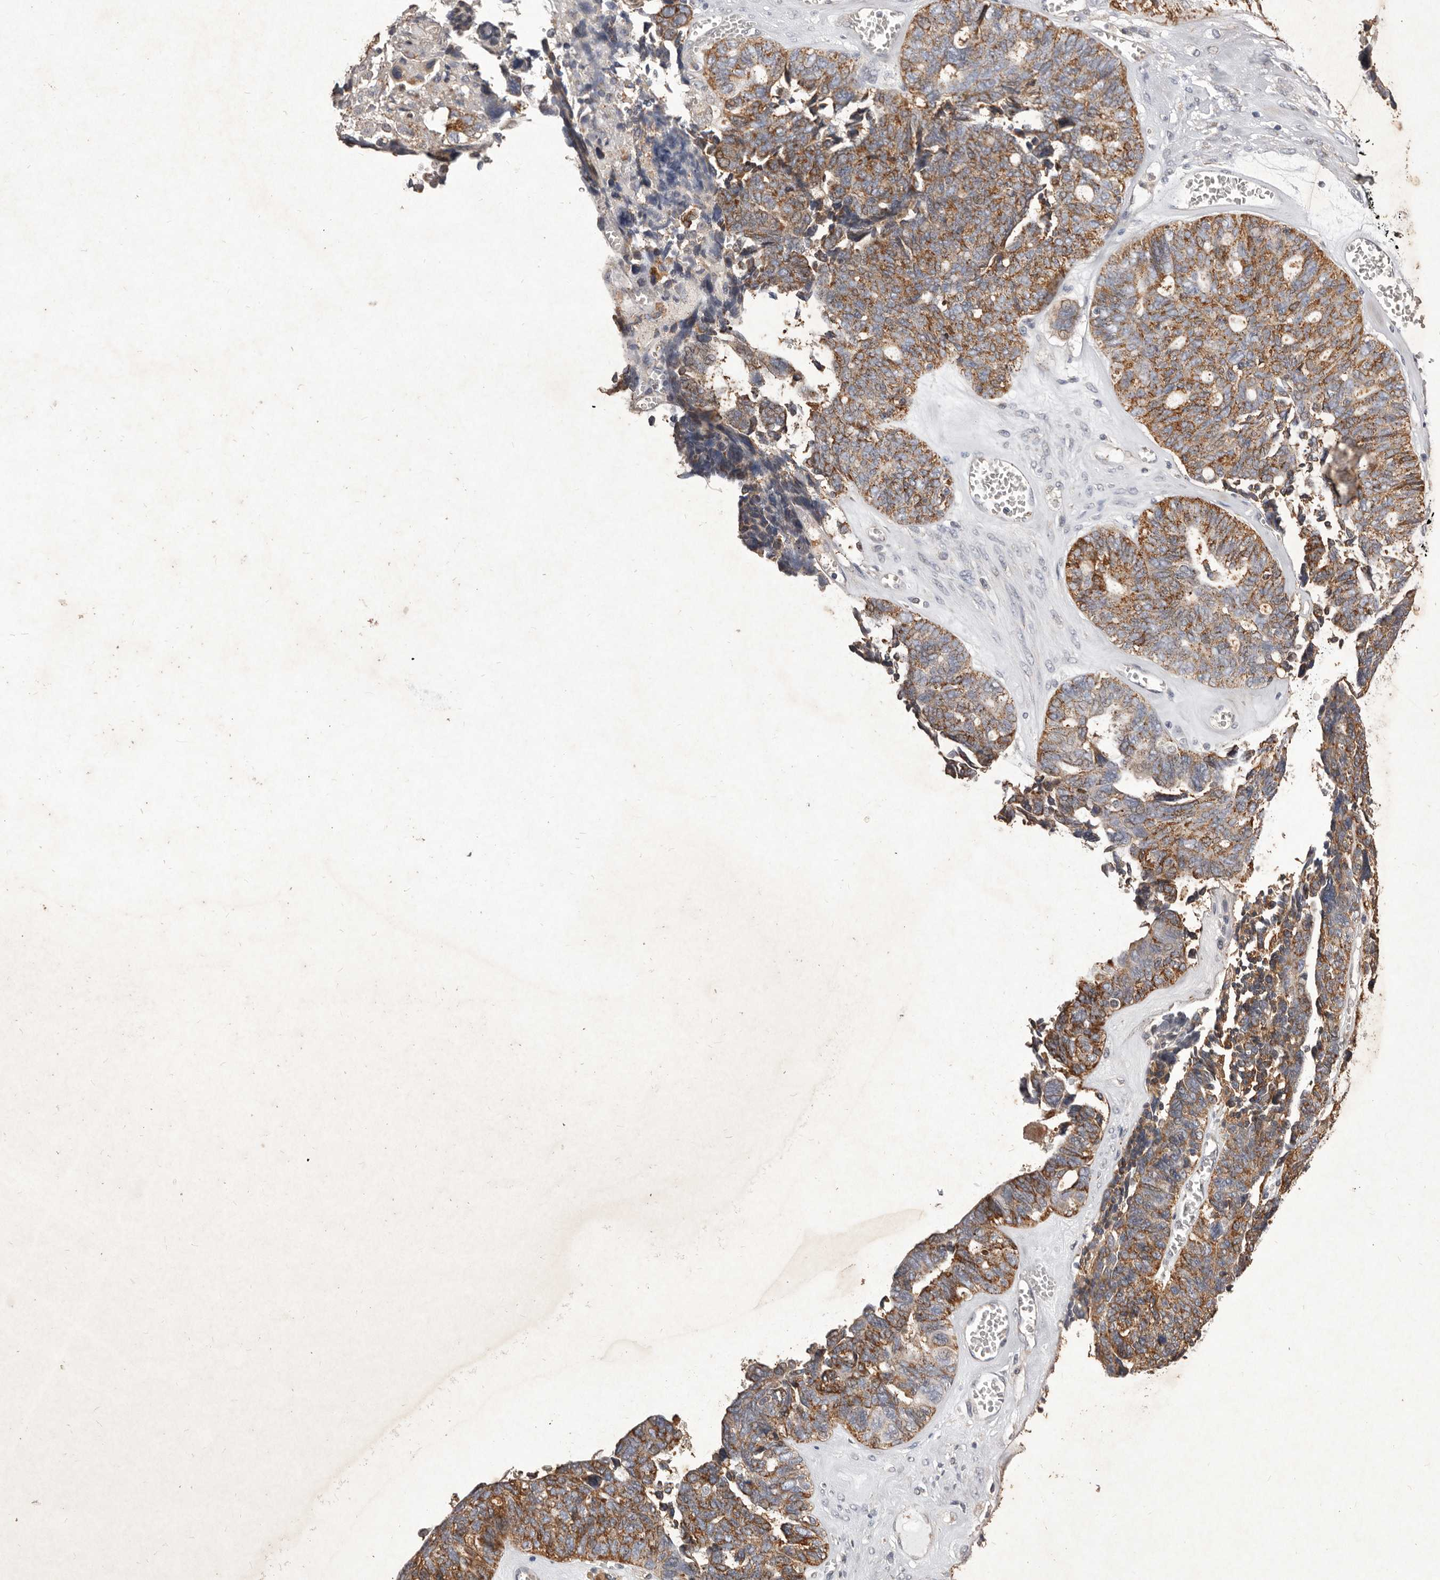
{"staining": {"intensity": "moderate", "quantity": ">75%", "location": "cytoplasmic/membranous"}, "tissue": "ovarian cancer", "cell_type": "Tumor cells", "image_type": "cancer", "snomed": [{"axis": "morphology", "description": "Cystadenocarcinoma, serous, NOS"}, {"axis": "topography", "description": "Ovary"}], "caption": "The immunohistochemical stain labels moderate cytoplasmic/membranous positivity in tumor cells of serous cystadenocarcinoma (ovarian) tissue.", "gene": "CXCL14", "patient": {"sex": "female", "age": 79}}